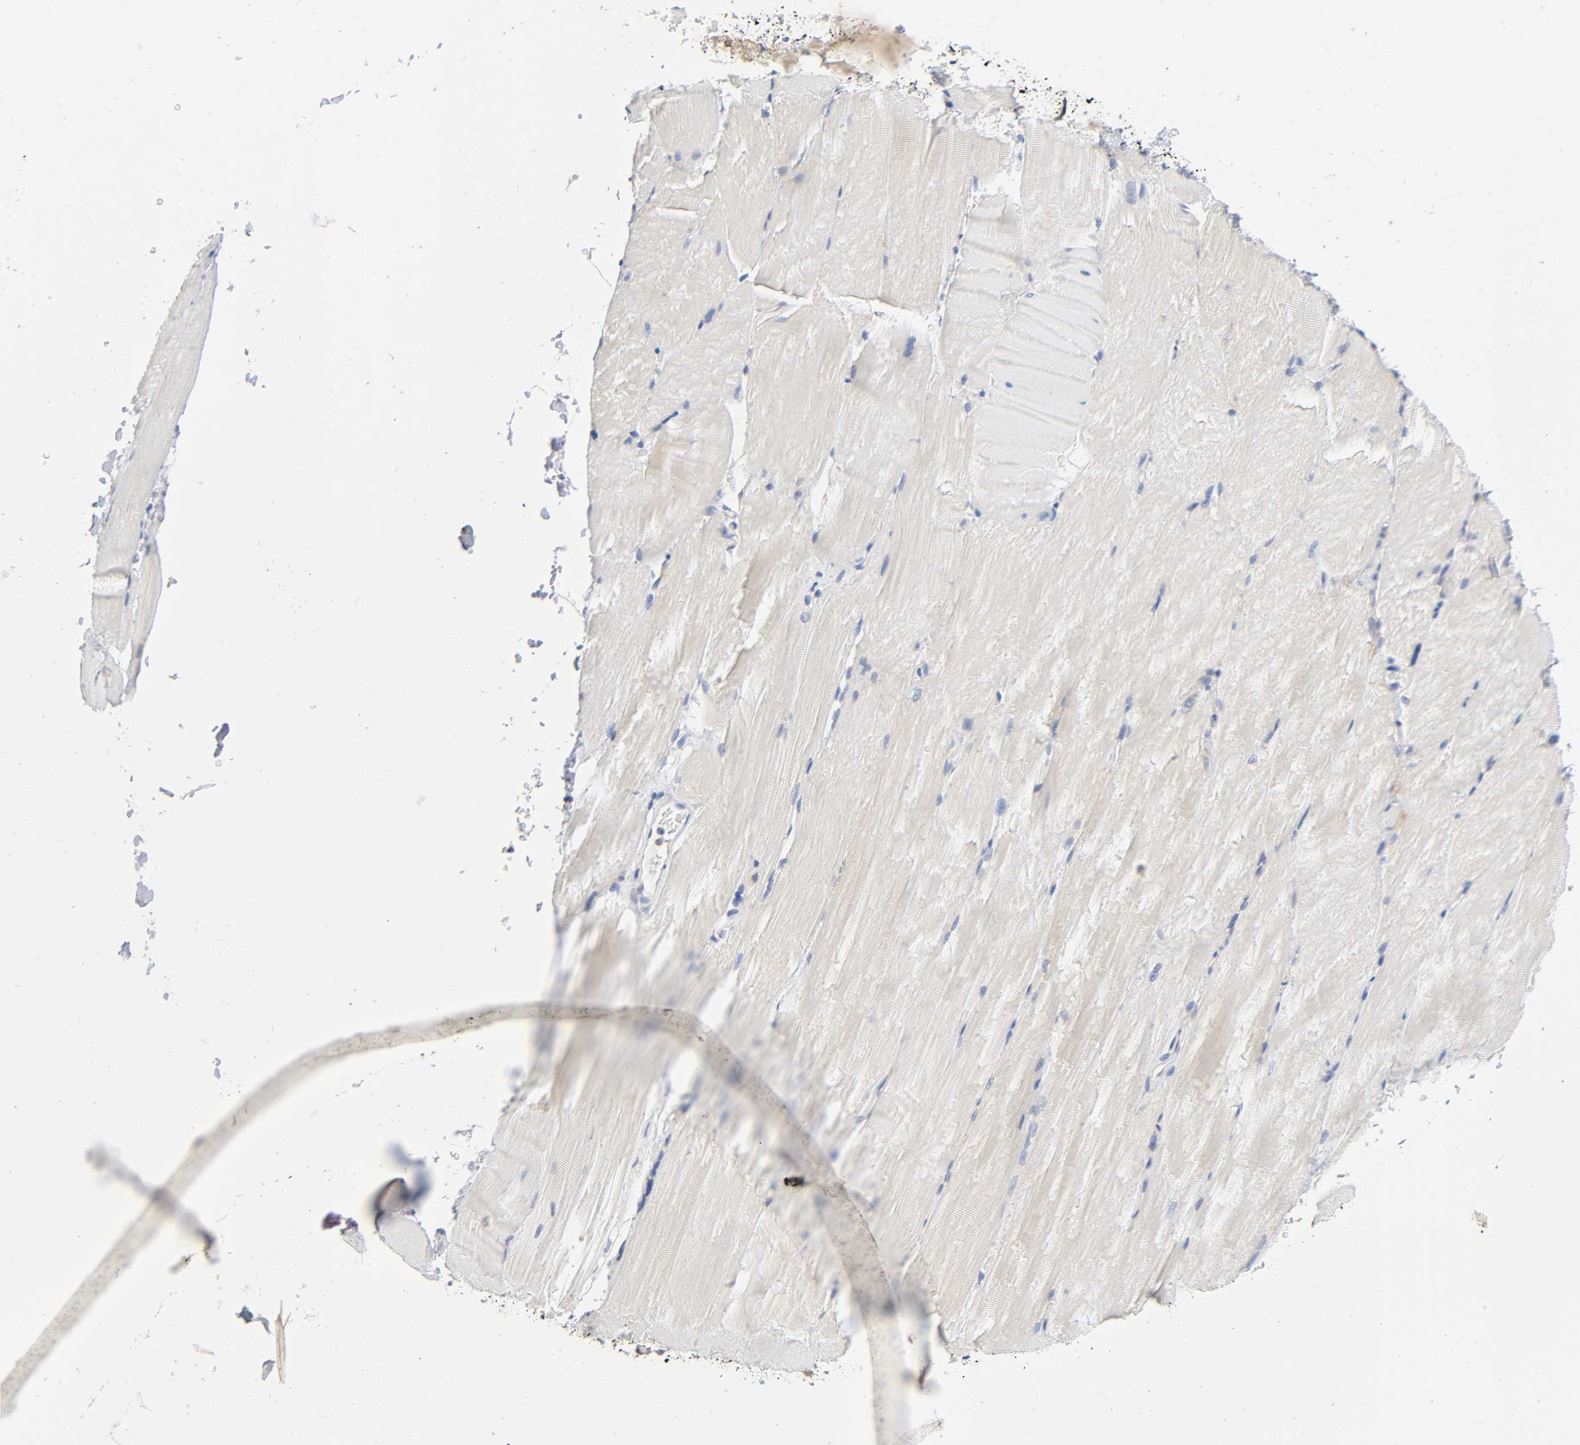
{"staining": {"intensity": "negative", "quantity": "none", "location": "none"}, "tissue": "skeletal muscle", "cell_type": "Myocytes", "image_type": "normal", "snomed": [{"axis": "morphology", "description": "Normal tissue, NOS"}, {"axis": "topography", "description": "Skeletal muscle"}, {"axis": "topography", "description": "Parathyroid gland"}], "caption": "Immunohistochemistry of benign human skeletal muscle demonstrates no staining in myocytes. (DAB IHC, high magnification).", "gene": "BAK1", "patient": {"sex": "female", "age": 37}}